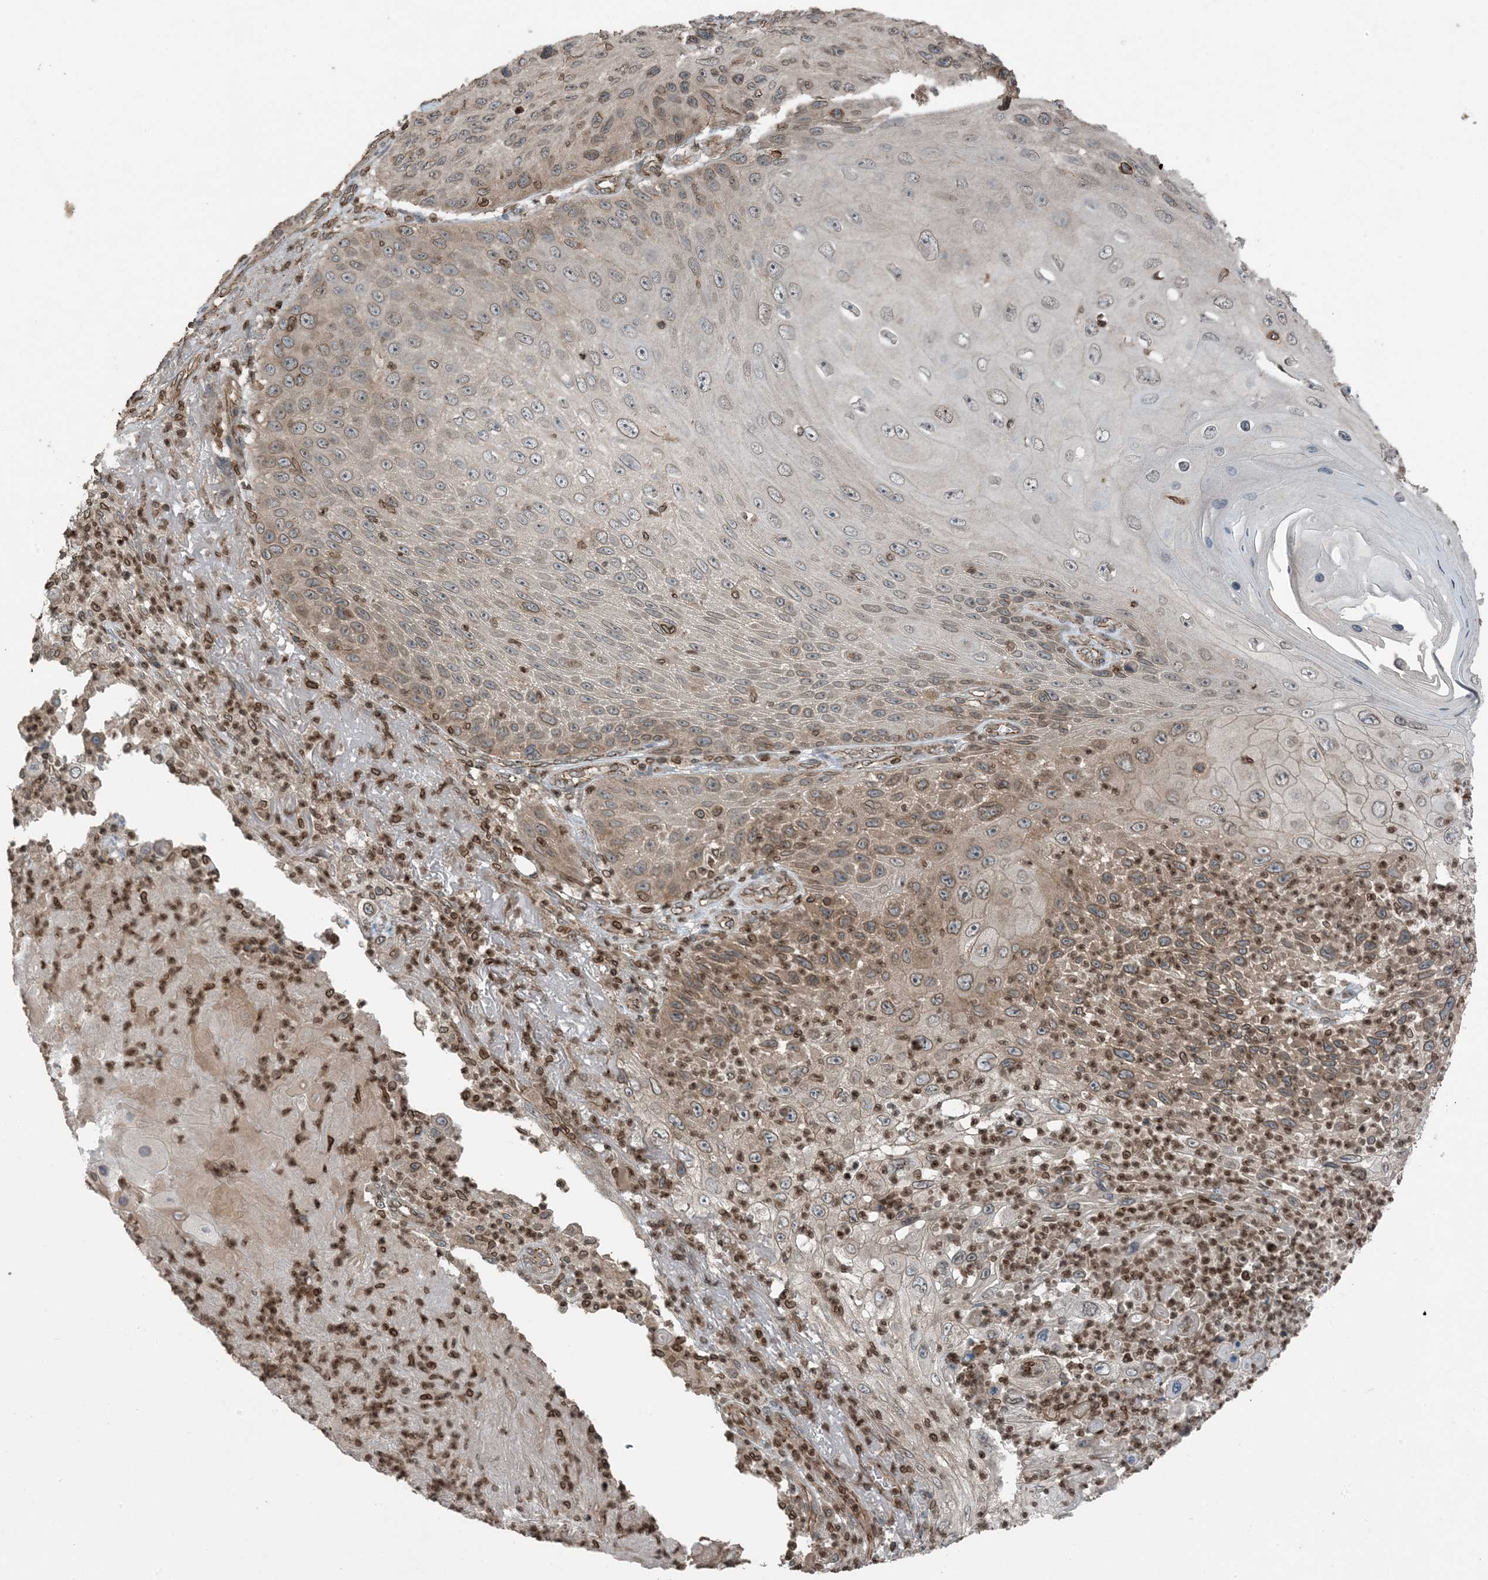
{"staining": {"intensity": "moderate", "quantity": "25%-75%", "location": "cytoplasmic/membranous,nuclear"}, "tissue": "skin cancer", "cell_type": "Tumor cells", "image_type": "cancer", "snomed": [{"axis": "morphology", "description": "Squamous cell carcinoma, NOS"}, {"axis": "topography", "description": "Skin"}], "caption": "This is an image of IHC staining of squamous cell carcinoma (skin), which shows moderate staining in the cytoplasmic/membranous and nuclear of tumor cells.", "gene": "ZFAND2B", "patient": {"sex": "female", "age": 88}}